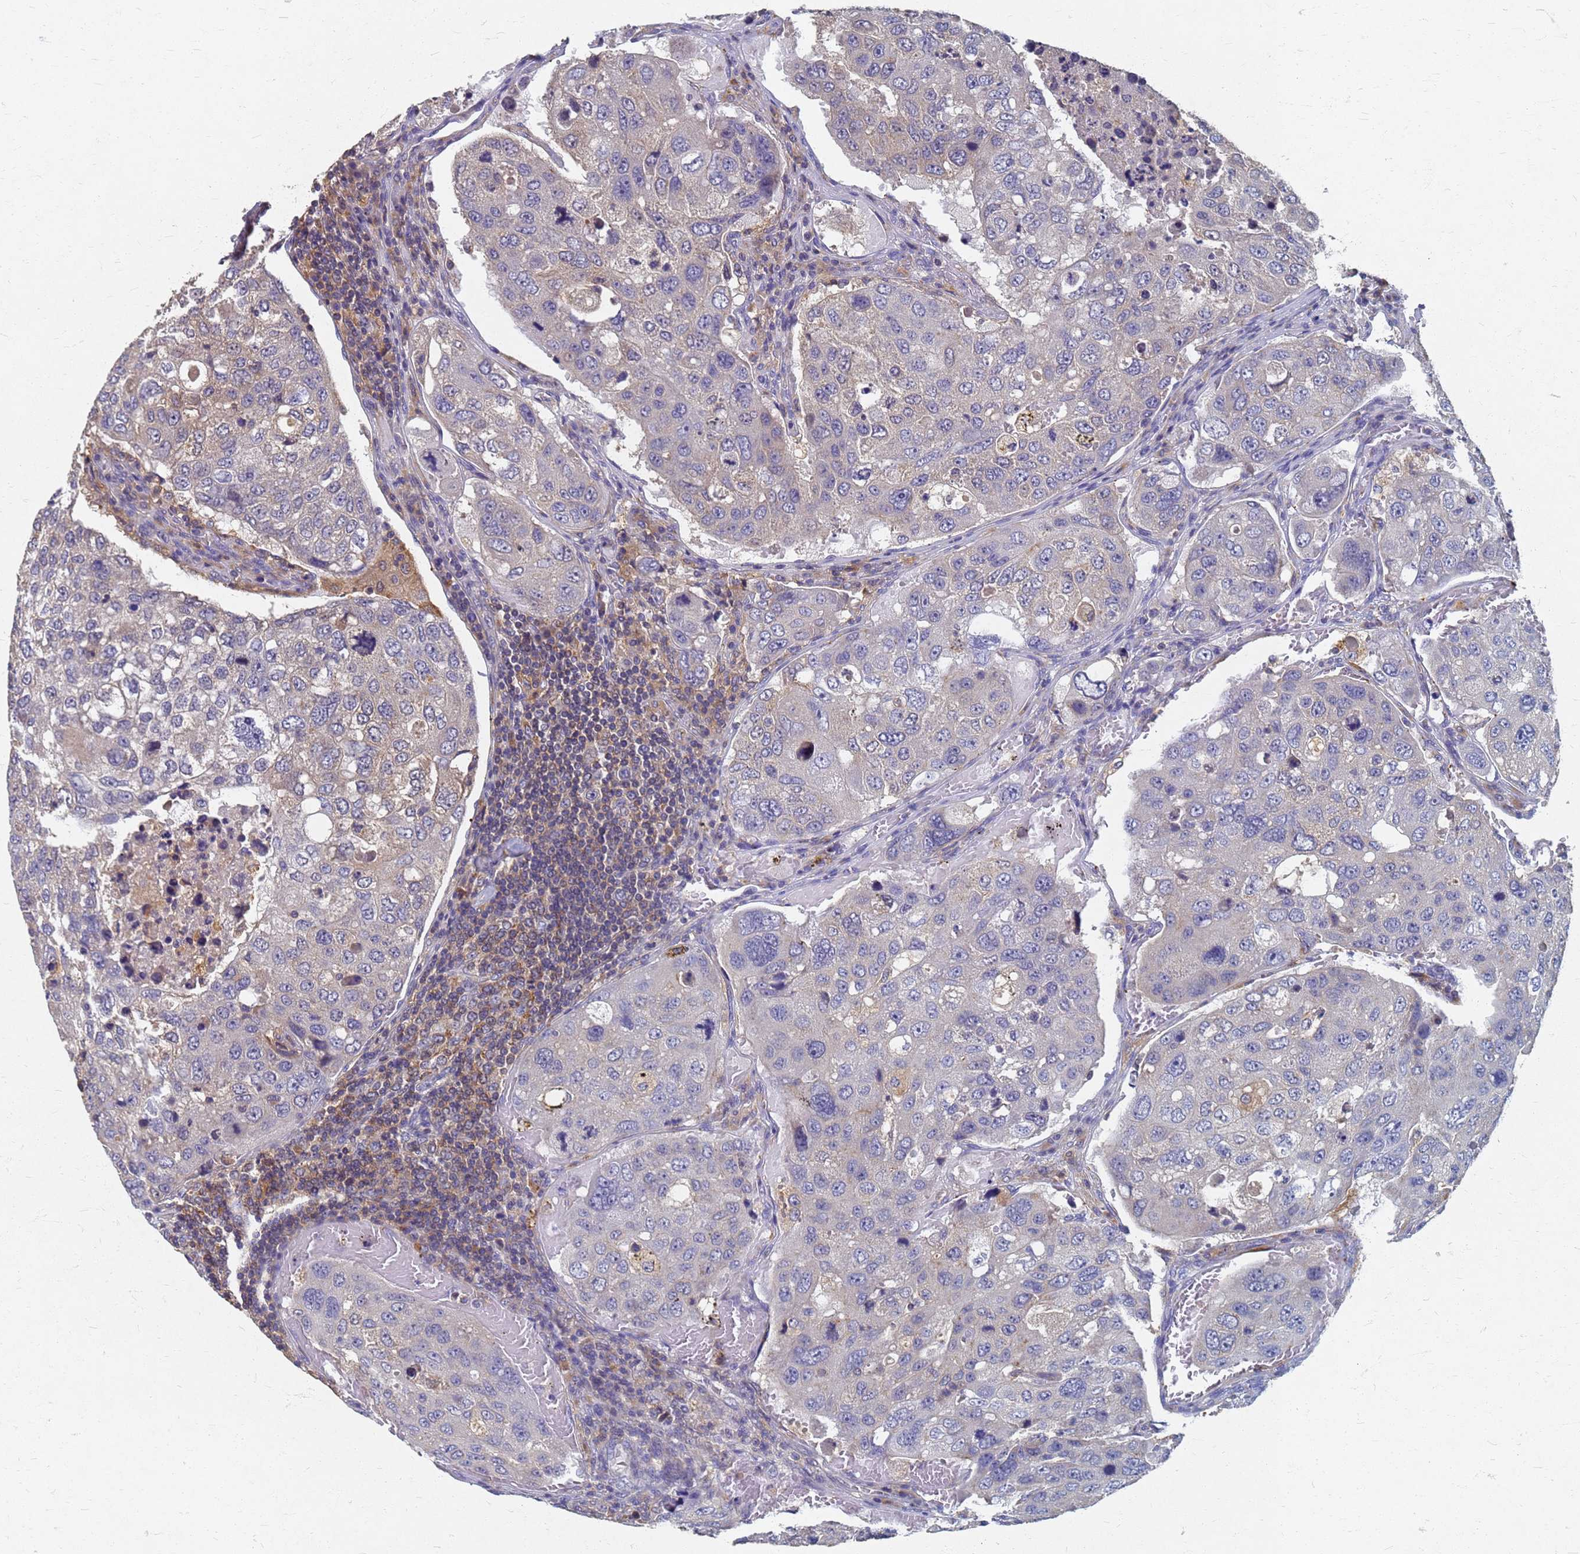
{"staining": {"intensity": "negative", "quantity": "none", "location": "none"}, "tissue": "urothelial cancer", "cell_type": "Tumor cells", "image_type": "cancer", "snomed": [{"axis": "morphology", "description": "Urothelial carcinoma, High grade"}, {"axis": "topography", "description": "Lymph node"}, {"axis": "topography", "description": "Urinary bladder"}], "caption": "An IHC micrograph of urothelial cancer is shown. There is no staining in tumor cells of urothelial cancer. (DAB immunohistochemistry (IHC) visualized using brightfield microscopy, high magnification).", "gene": "KRCC1", "patient": {"sex": "male", "age": 51}}